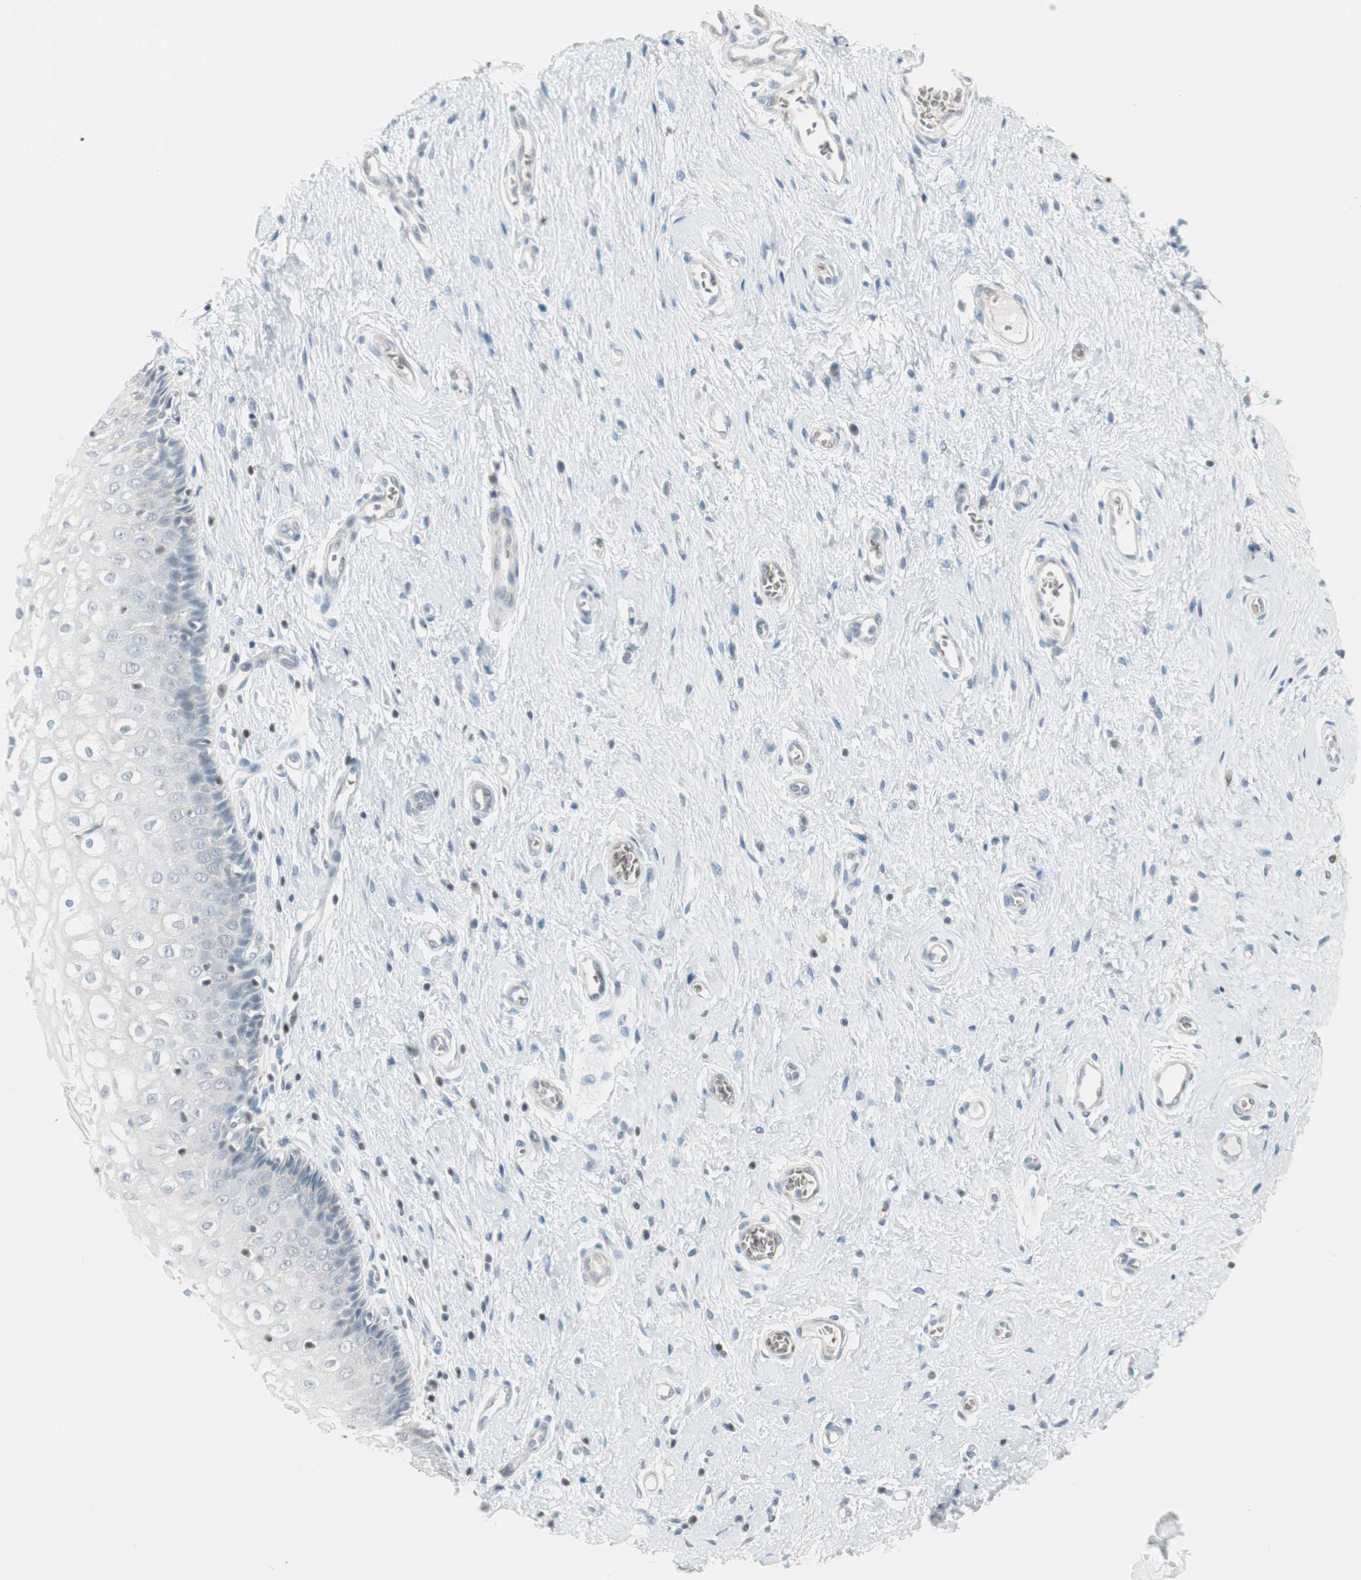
{"staining": {"intensity": "negative", "quantity": "none", "location": "none"}, "tissue": "vagina", "cell_type": "Squamous epithelial cells", "image_type": "normal", "snomed": [{"axis": "morphology", "description": "Normal tissue, NOS"}, {"axis": "topography", "description": "Soft tissue"}, {"axis": "topography", "description": "Vagina"}], "caption": "This is an IHC histopathology image of normal vagina. There is no expression in squamous epithelial cells.", "gene": "MAP4K1", "patient": {"sex": "female", "age": 61}}